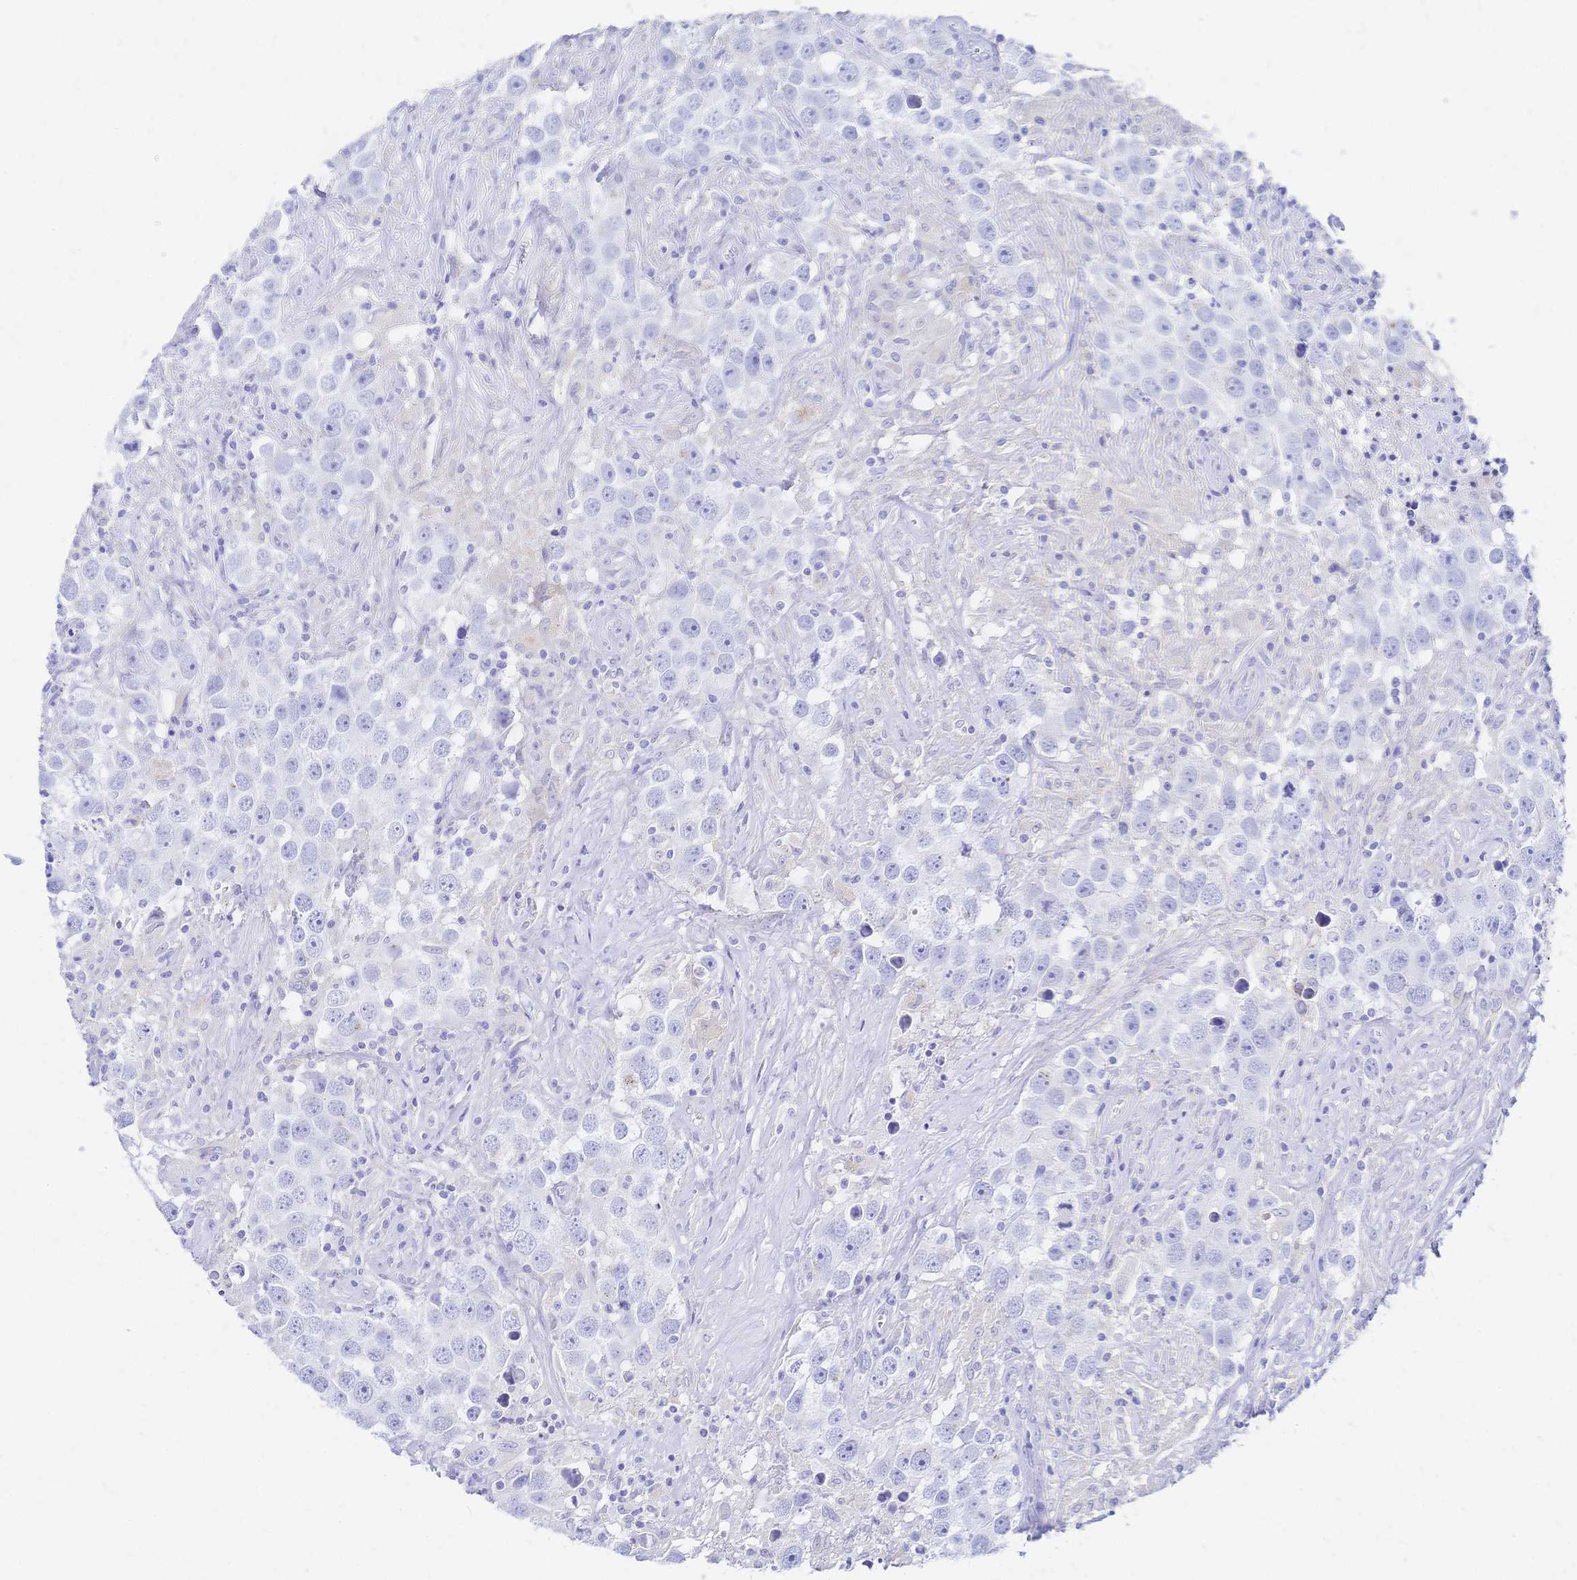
{"staining": {"intensity": "negative", "quantity": "none", "location": "none"}, "tissue": "testis cancer", "cell_type": "Tumor cells", "image_type": "cancer", "snomed": [{"axis": "morphology", "description": "Seminoma, NOS"}, {"axis": "topography", "description": "Testis"}], "caption": "This is an immunohistochemistry image of seminoma (testis). There is no staining in tumor cells.", "gene": "SLC5A1", "patient": {"sex": "male", "age": 49}}